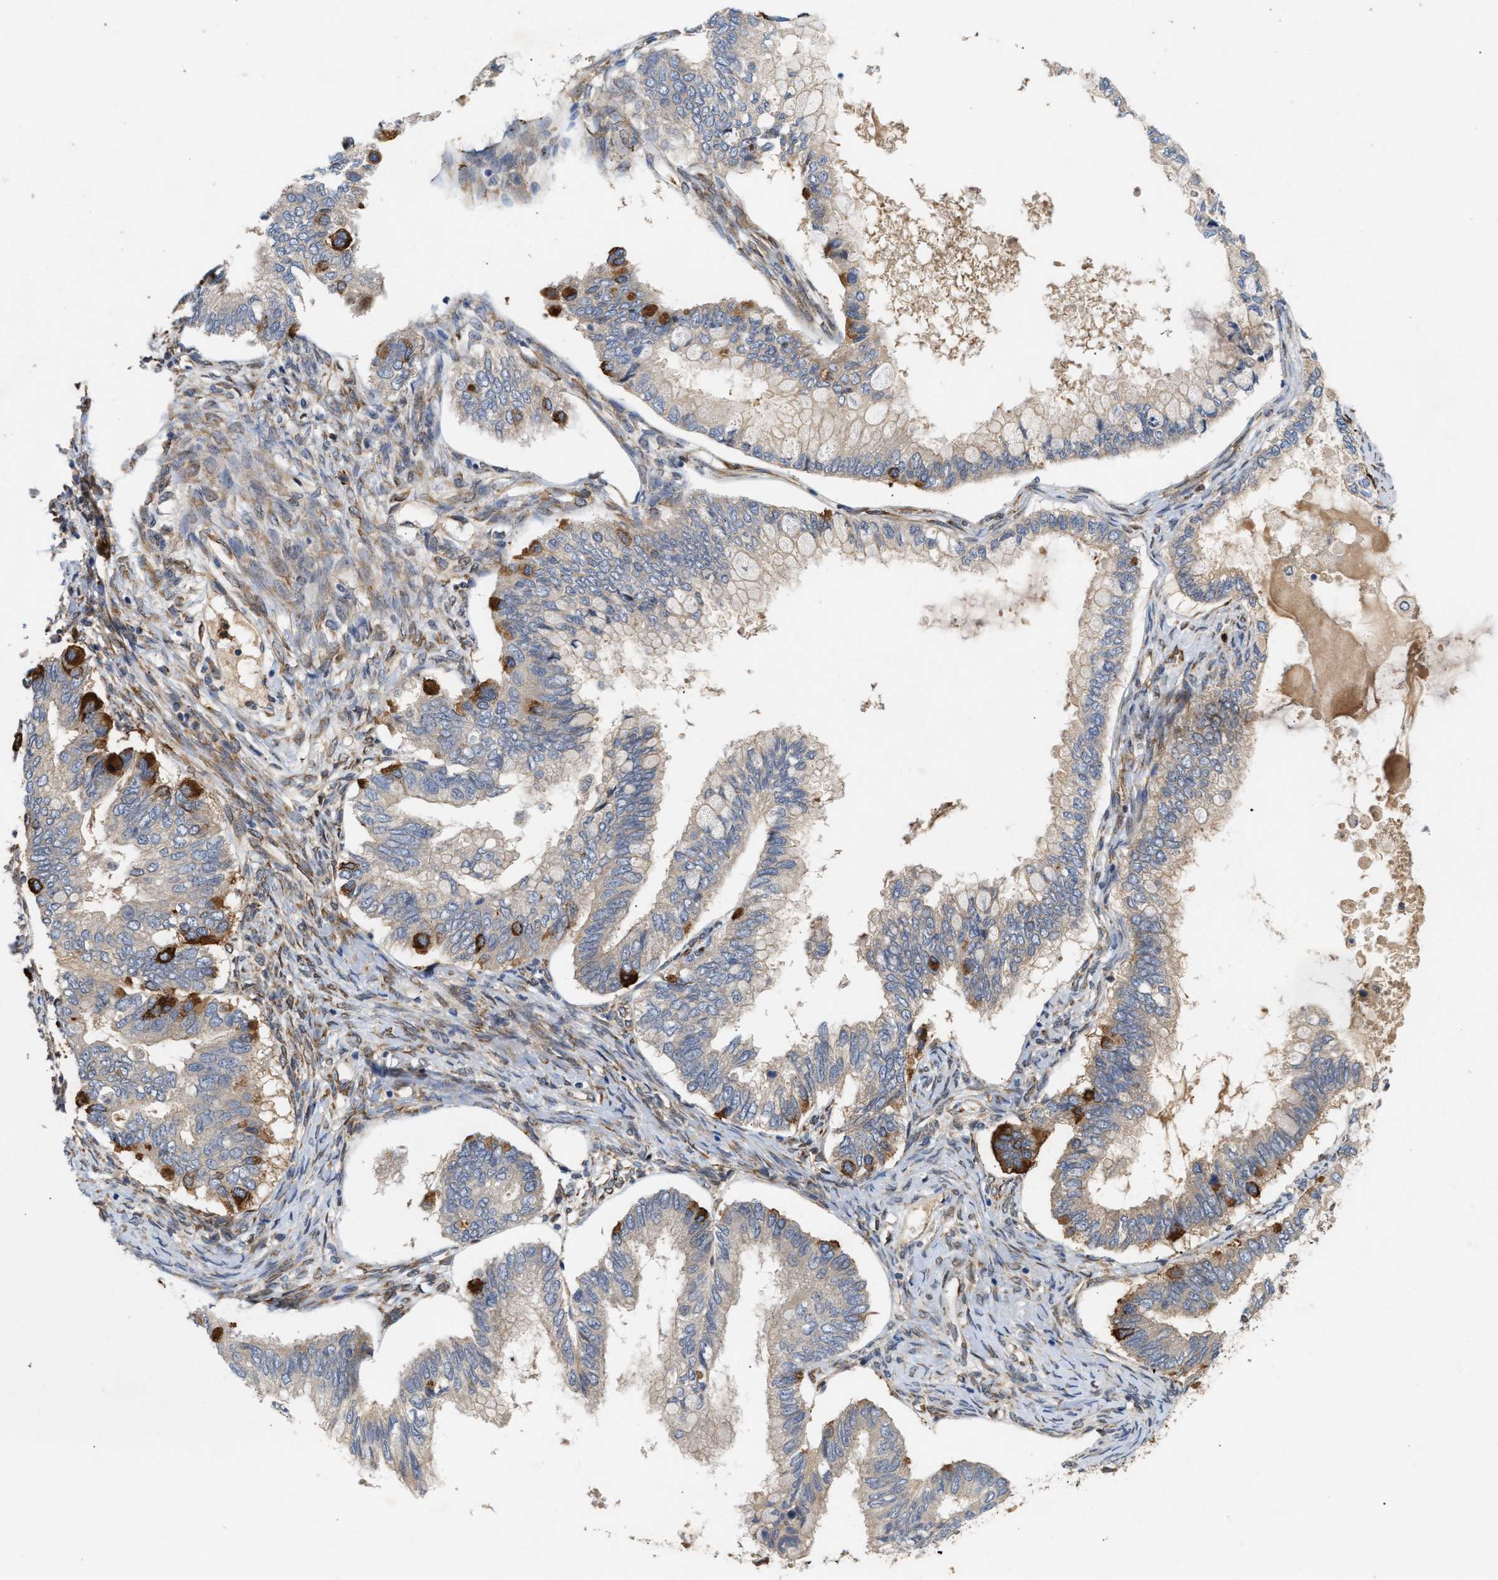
{"staining": {"intensity": "strong", "quantity": "<25%", "location": "cytoplasmic/membranous"}, "tissue": "ovarian cancer", "cell_type": "Tumor cells", "image_type": "cancer", "snomed": [{"axis": "morphology", "description": "Cystadenocarcinoma, mucinous, NOS"}, {"axis": "topography", "description": "Ovary"}], "caption": "DAB immunohistochemical staining of mucinous cystadenocarcinoma (ovarian) shows strong cytoplasmic/membranous protein expression in about <25% of tumor cells.", "gene": "PLCD1", "patient": {"sex": "female", "age": 80}}